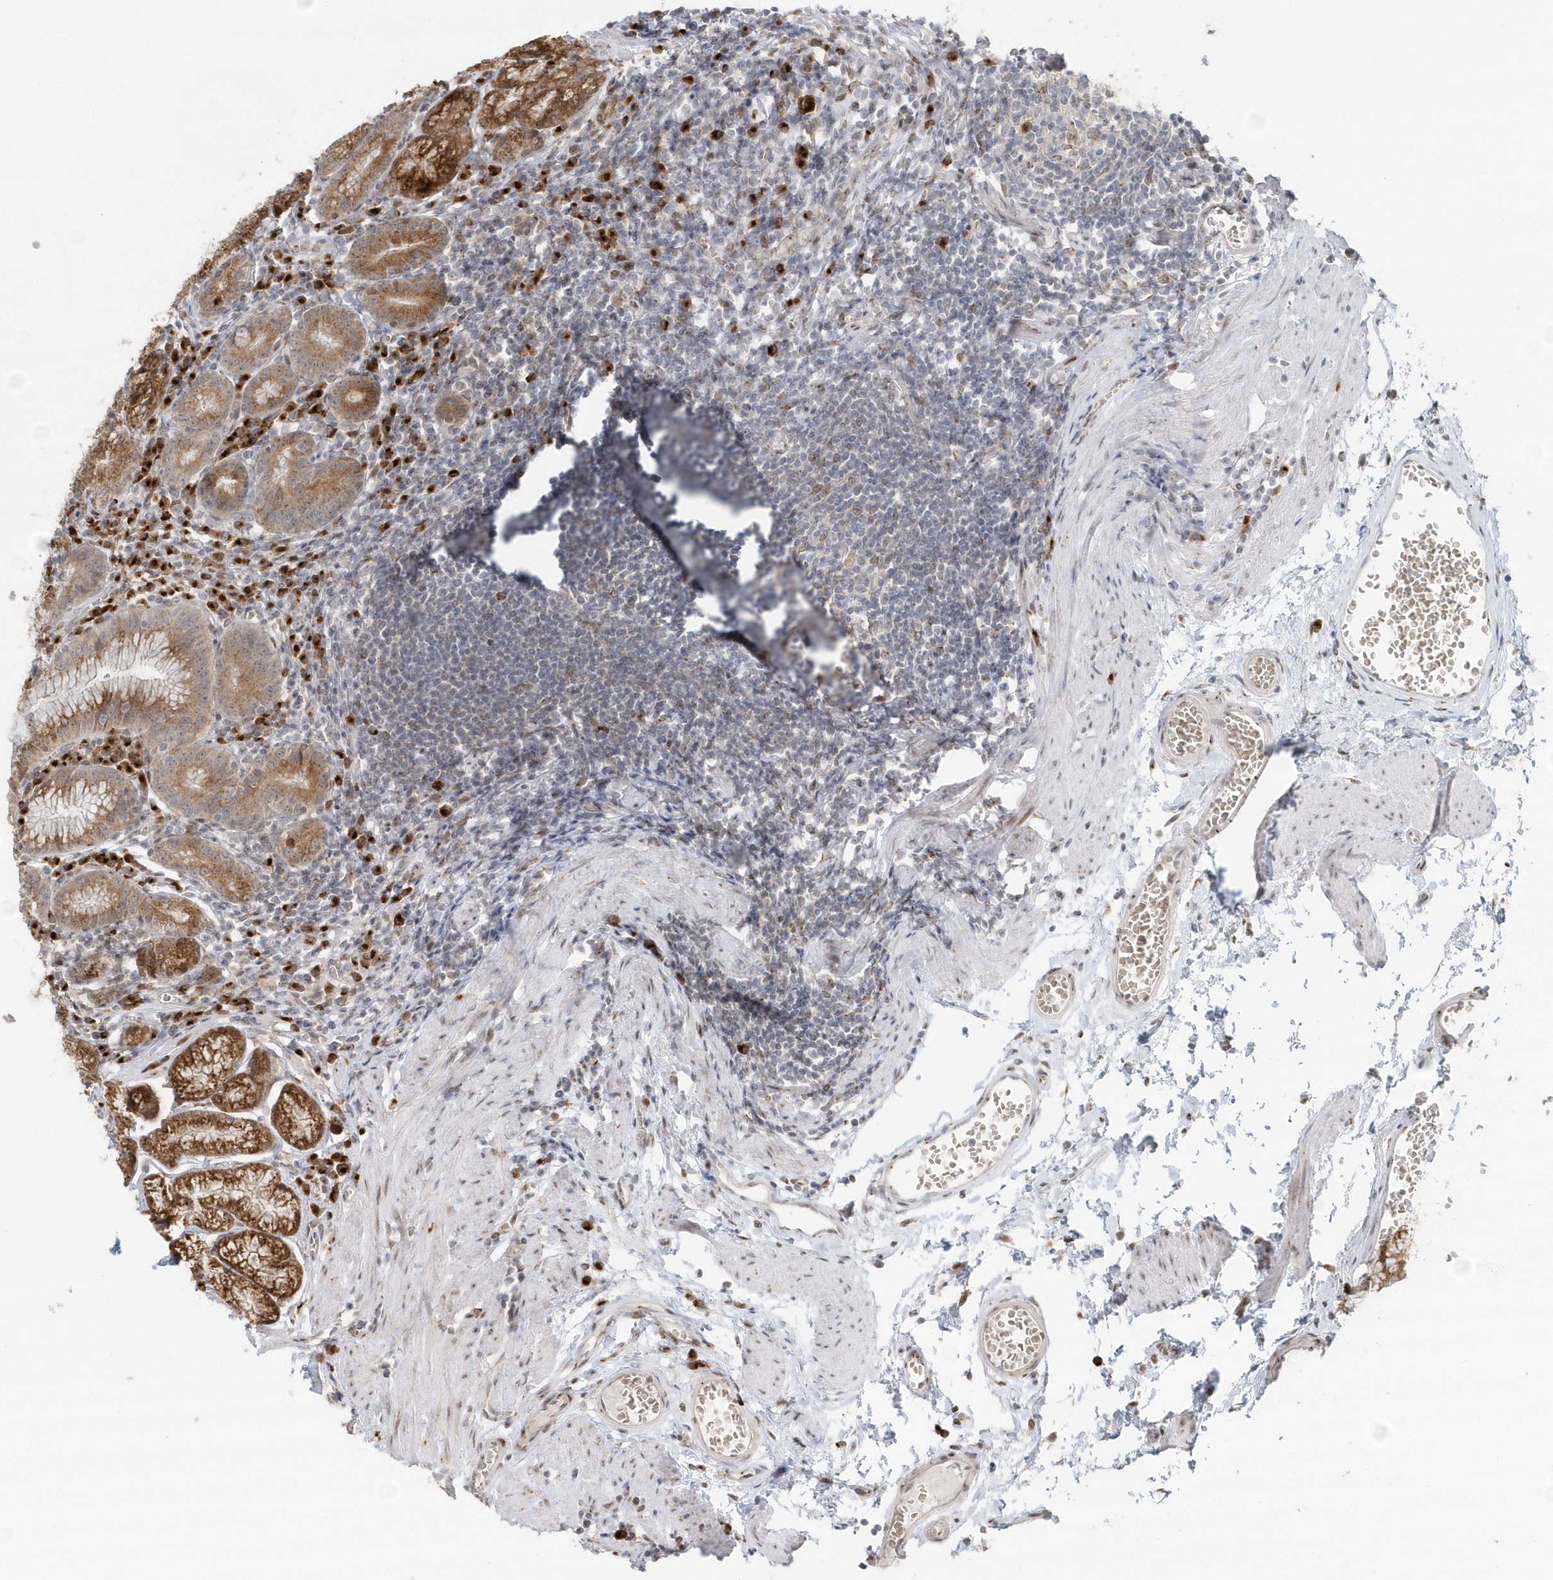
{"staining": {"intensity": "strong", "quantity": ">75%", "location": "cytoplasmic/membranous"}, "tissue": "stomach", "cell_type": "Glandular cells", "image_type": "normal", "snomed": [{"axis": "morphology", "description": "Normal tissue, NOS"}, {"axis": "topography", "description": "Stomach"}], "caption": "Immunohistochemistry micrograph of unremarkable human stomach stained for a protein (brown), which reveals high levels of strong cytoplasmic/membranous expression in about >75% of glandular cells.", "gene": "DHFR", "patient": {"sex": "male", "age": 55}}